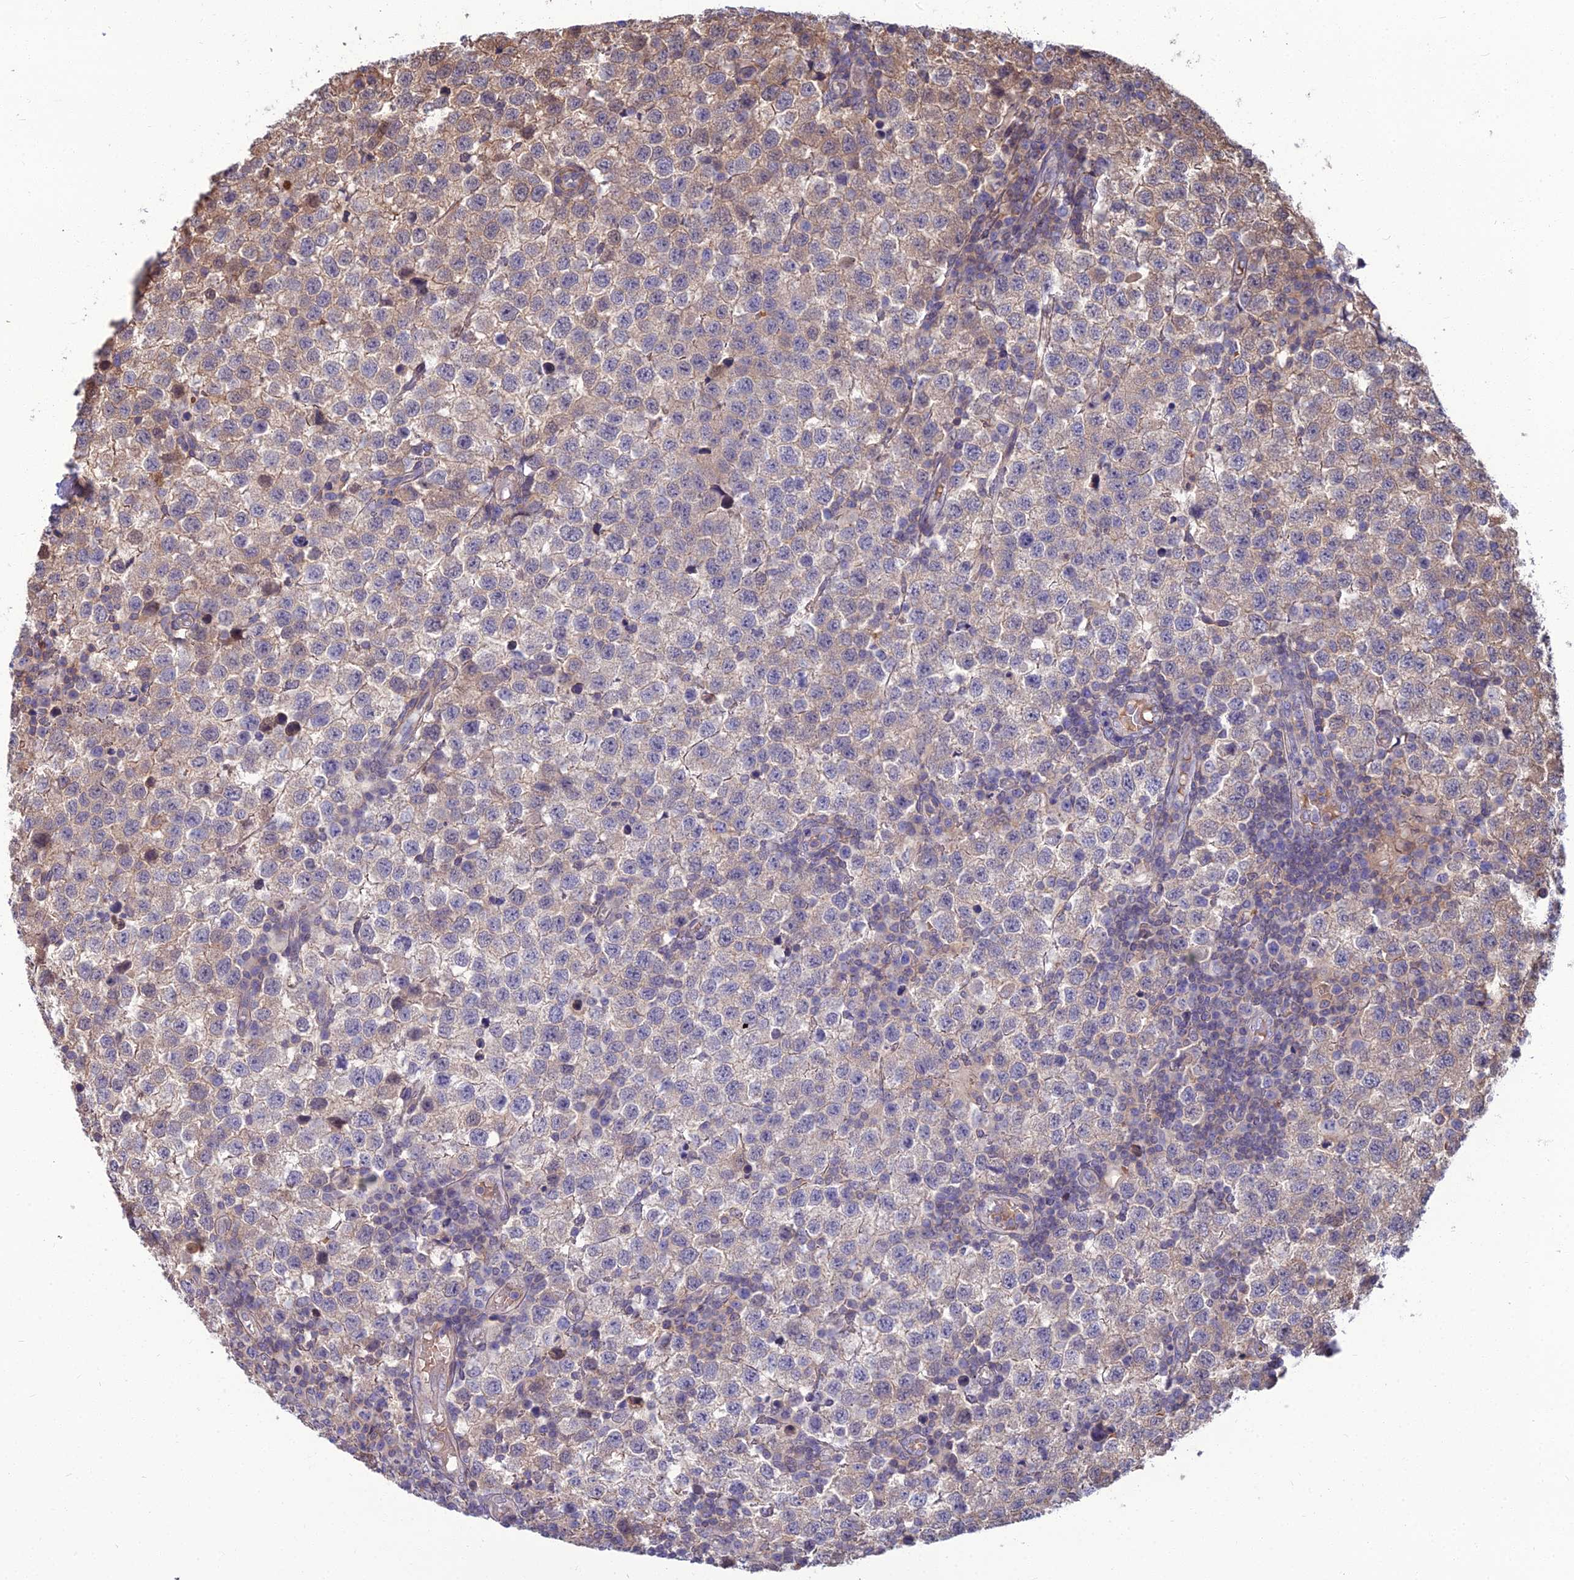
{"staining": {"intensity": "moderate", "quantity": "<25%", "location": "cytoplasmic/membranous"}, "tissue": "testis cancer", "cell_type": "Tumor cells", "image_type": "cancer", "snomed": [{"axis": "morphology", "description": "Seminoma, NOS"}, {"axis": "topography", "description": "Testis"}], "caption": "Moderate cytoplasmic/membranous protein staining is seen in about <25% of tumor cells in testis cancer (seminoma).", "gene": "OPA3", "patient": {"sex": "male", "age": 34}}